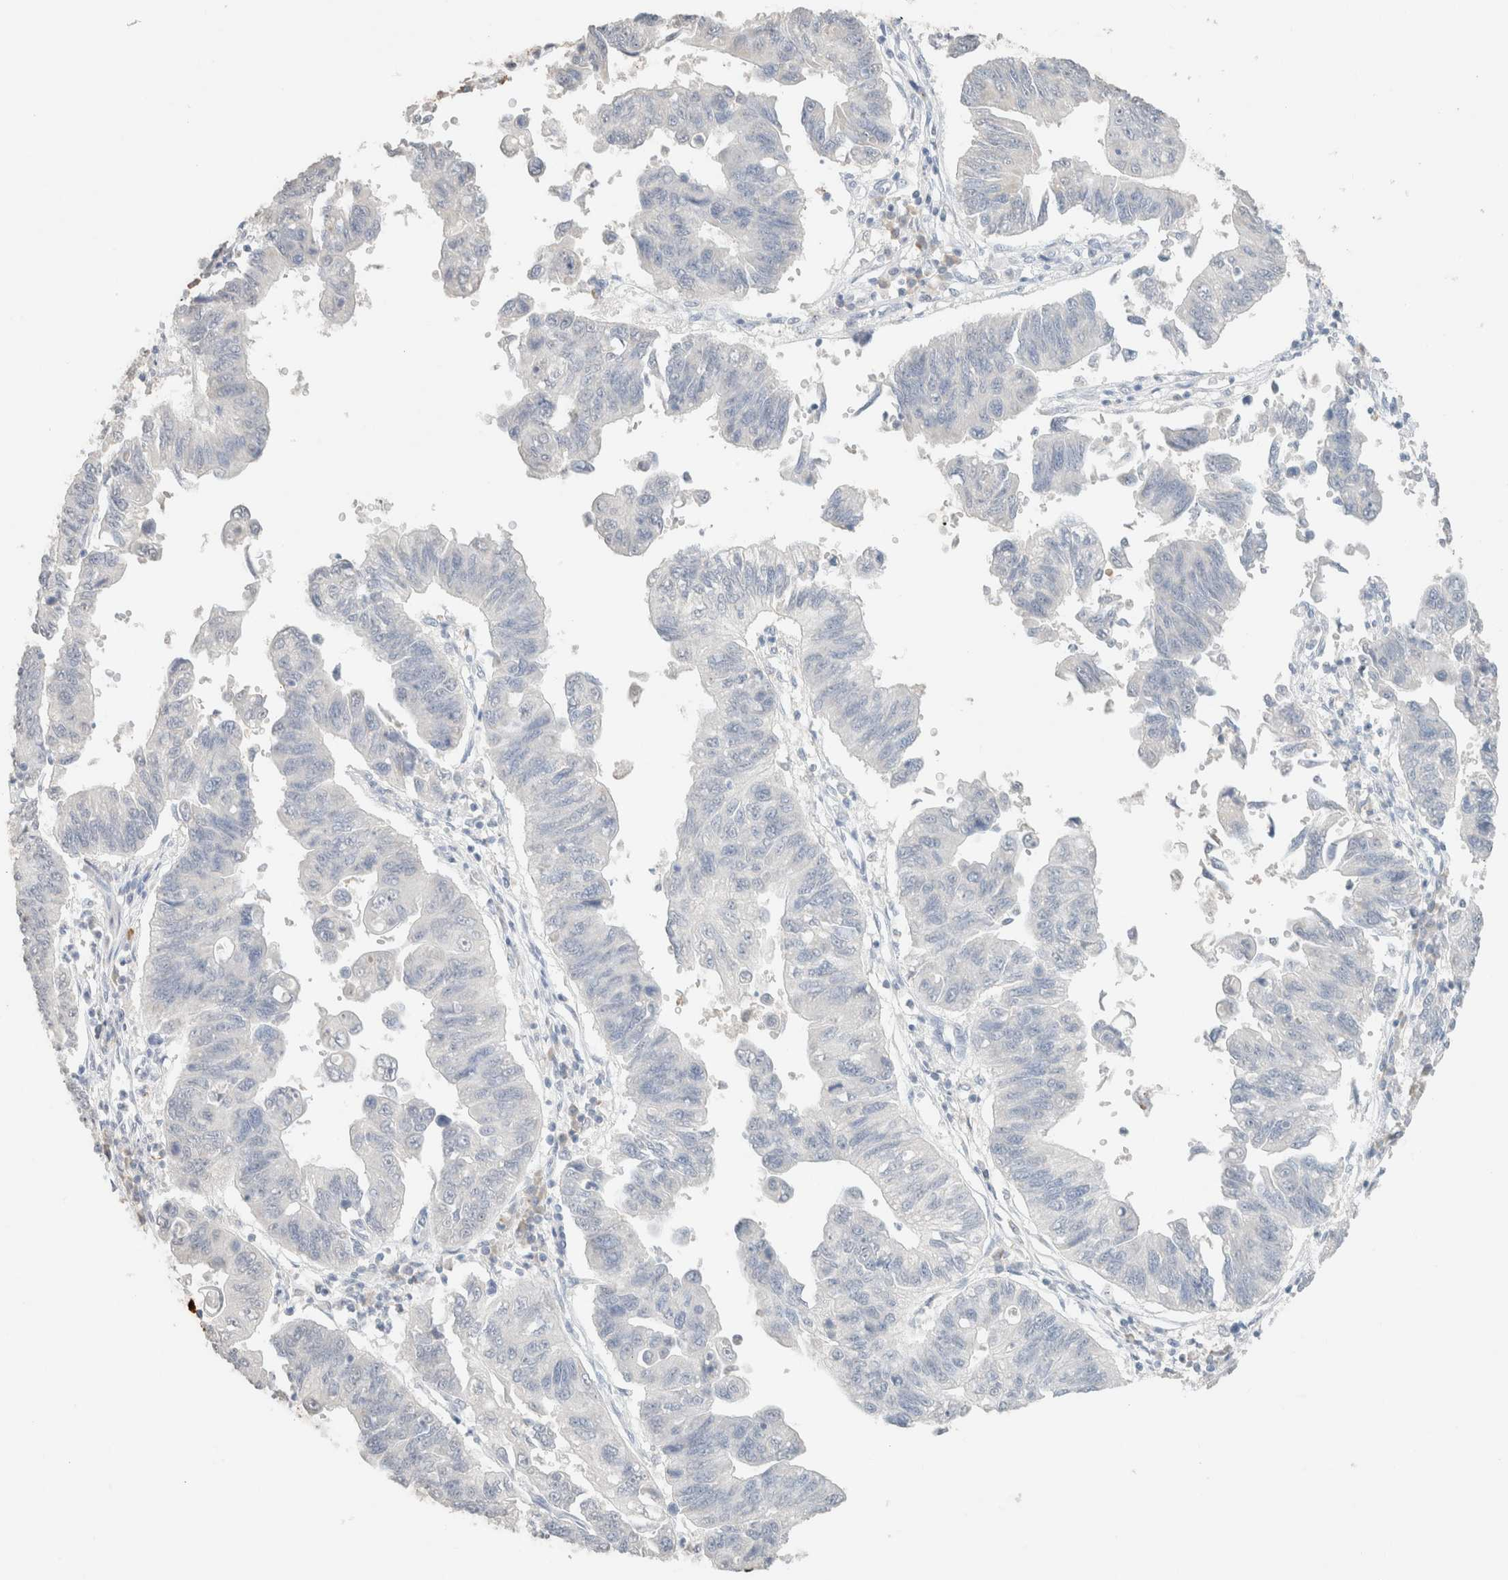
{"staining": {"intensity": "negative", "quantity": "none", "location": "none"}, "tissue": "stomach cancer", "cell_type": "Tumor cells", "image_type": "cancer", "snomed": [{"axis": "morphology", "description": "Adenocarcinoma, NOS"}, {"axis": "topography", "description": "Stomach"}], "caption": "Stomach cancer (adenocarcinoma) was stained to show a protein in brown. There is no significant expression in tumor cells.", "gene": "CPA1", "patient": {"sex": "male", "age": 59}}